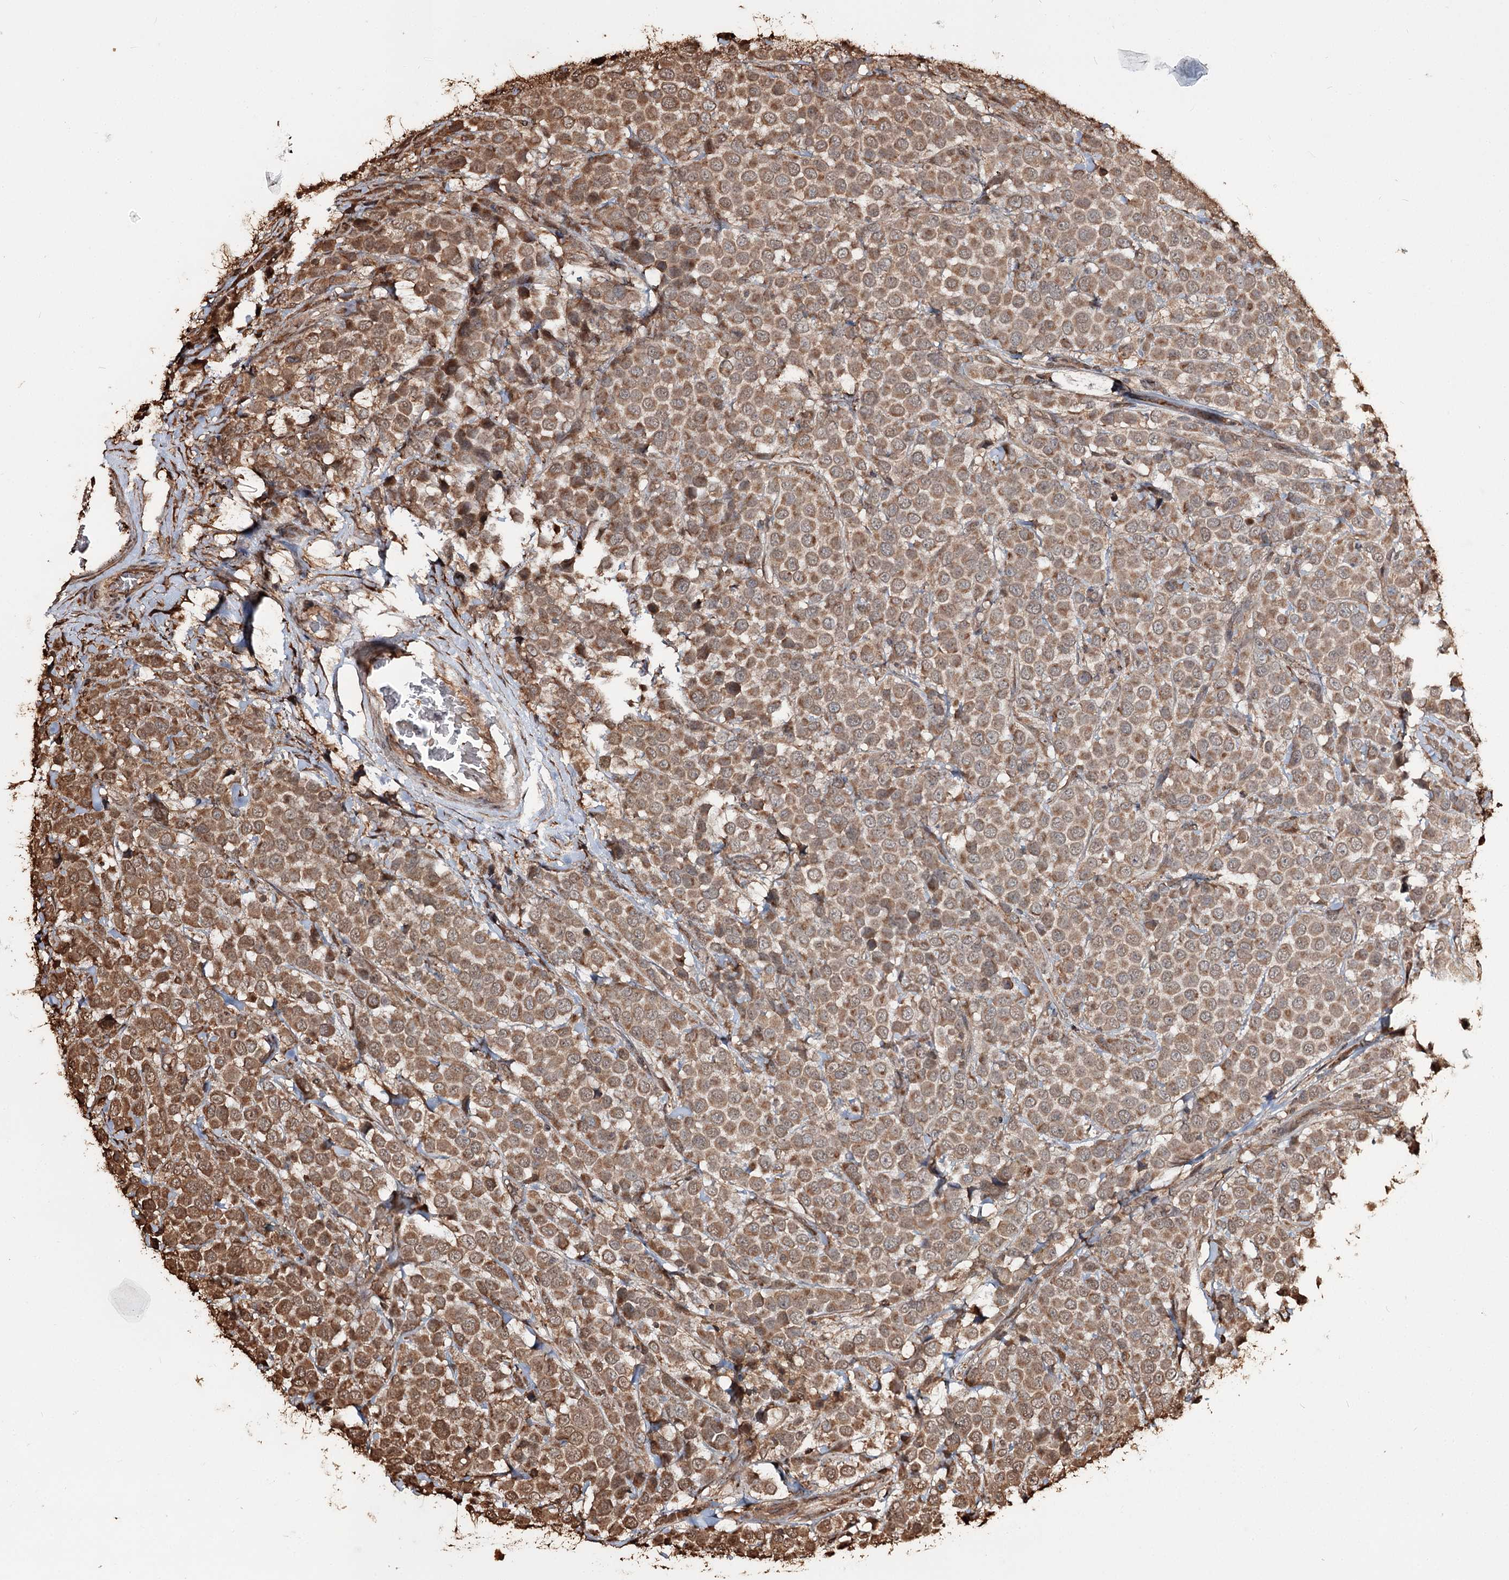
{"staining": {"intensity": "moderate", "quantity": ">75%", "location": "cytoplasmic/membranous"}, "tissue": "breast cancer", "cell_type": "Tumor cells", "image_type": "cancer", "snomed": [{"axis": "morphology", "description": "Duct carcinoma"}, {"axis": "topography", "description": "Breast"}], "caption": "Immunohistochemistry photomicrograph of human breast cancer (intraductal carcinoma) stained for a protein (brown), which displays medium levels of moderate cytoplasmic/membranous positivity in about >75% of tumor cells.", "gene": "PLCH1", "patient": {"sex": "female", "age": 61}}